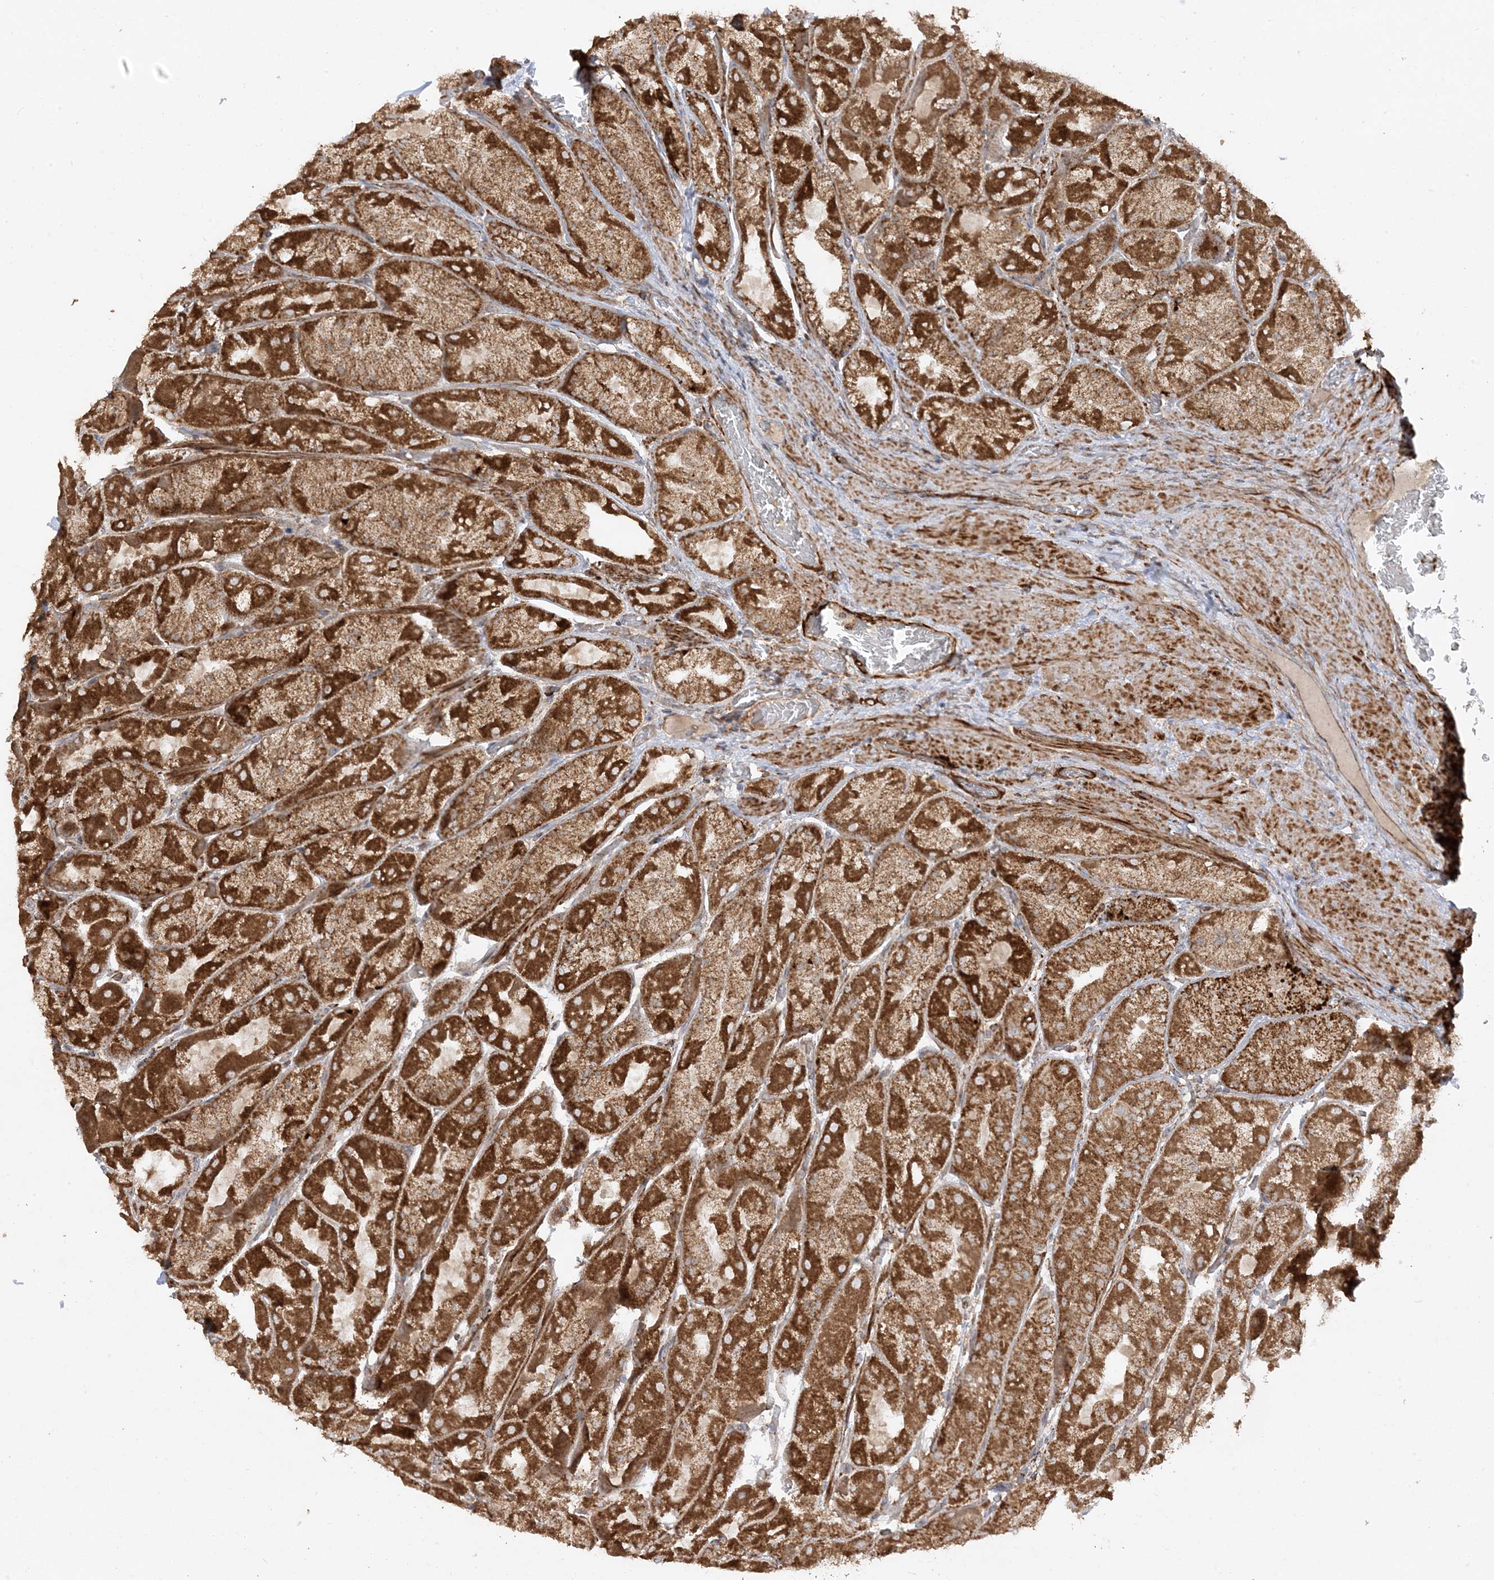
{"staining": {"intensity": "strong", "quantity": ">75%", "location": "cytoplasmic/membranous"}, "tissue": "stomach", "cell_type": "Glandular cells", "image_type": "normal", "snomed": [{"axis": "morphology", "description": "Normal tissue, NOS"}, {"axis": "topography", "description": "Stomach"}], "caption": "Strong cytoplasmic/membranous positivity is identified in about >75% of glandular cells in unremarkable stomach.", "gene": "AARS2", "patient": {"sex": "female", "age": 61}}